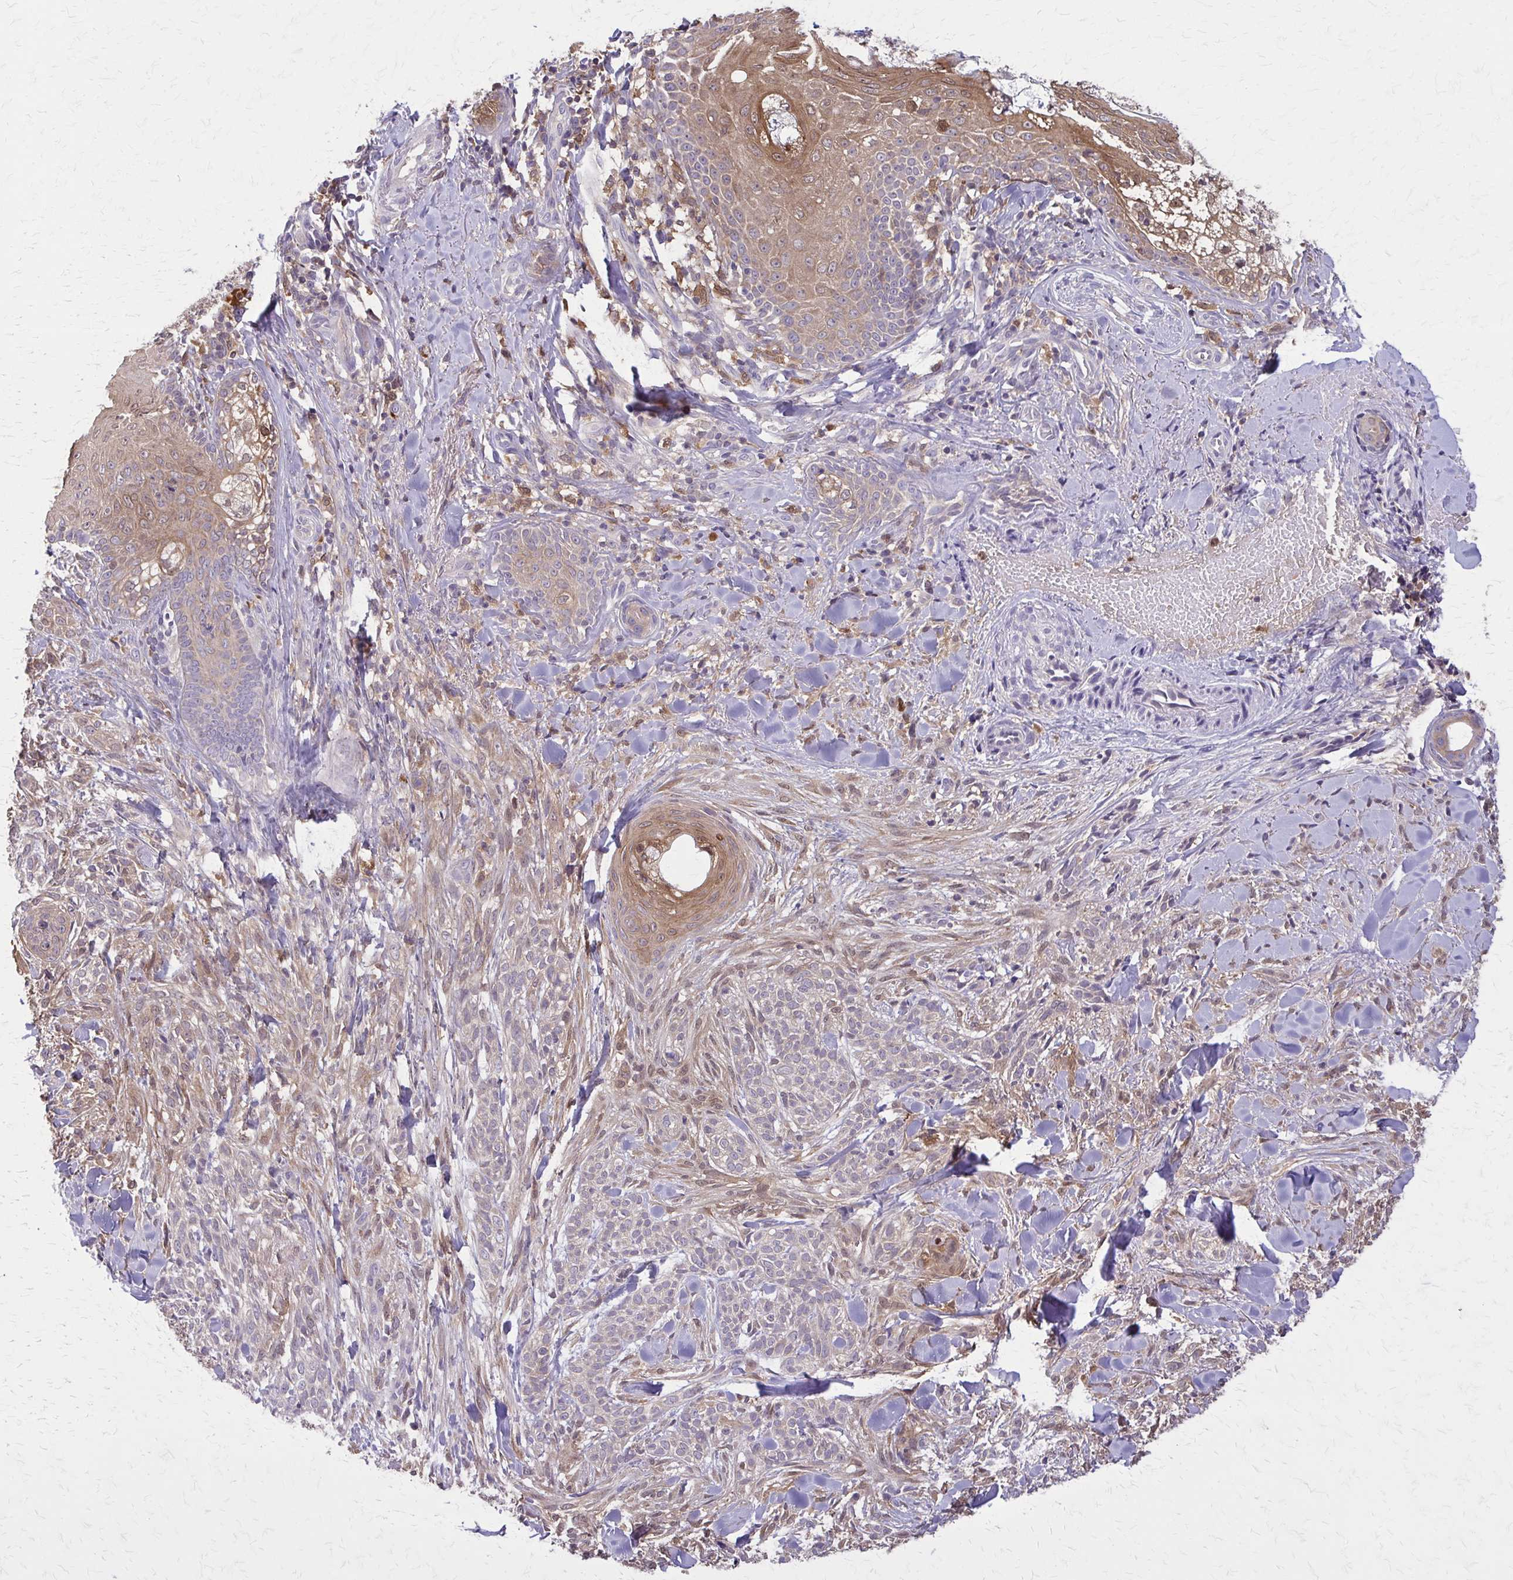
{"staining": {"intensity": "negative", "quantity": "none", "location": "none"}, "tissue": "skin cancer", "cell_type": "Tumor cells", "image_type": "cancer", "snomed": [{"axis": "morphology", "description": "Basal cell carcinoma"}, {"axis": "topography", "description": "Skin"}], "caption": "The photomicrograph reveals no staining of tumor cells in skin cancer (basal cell carcinoma).", "gene": "NRBF2", "patient": {"sex": "female", "age": 48}}